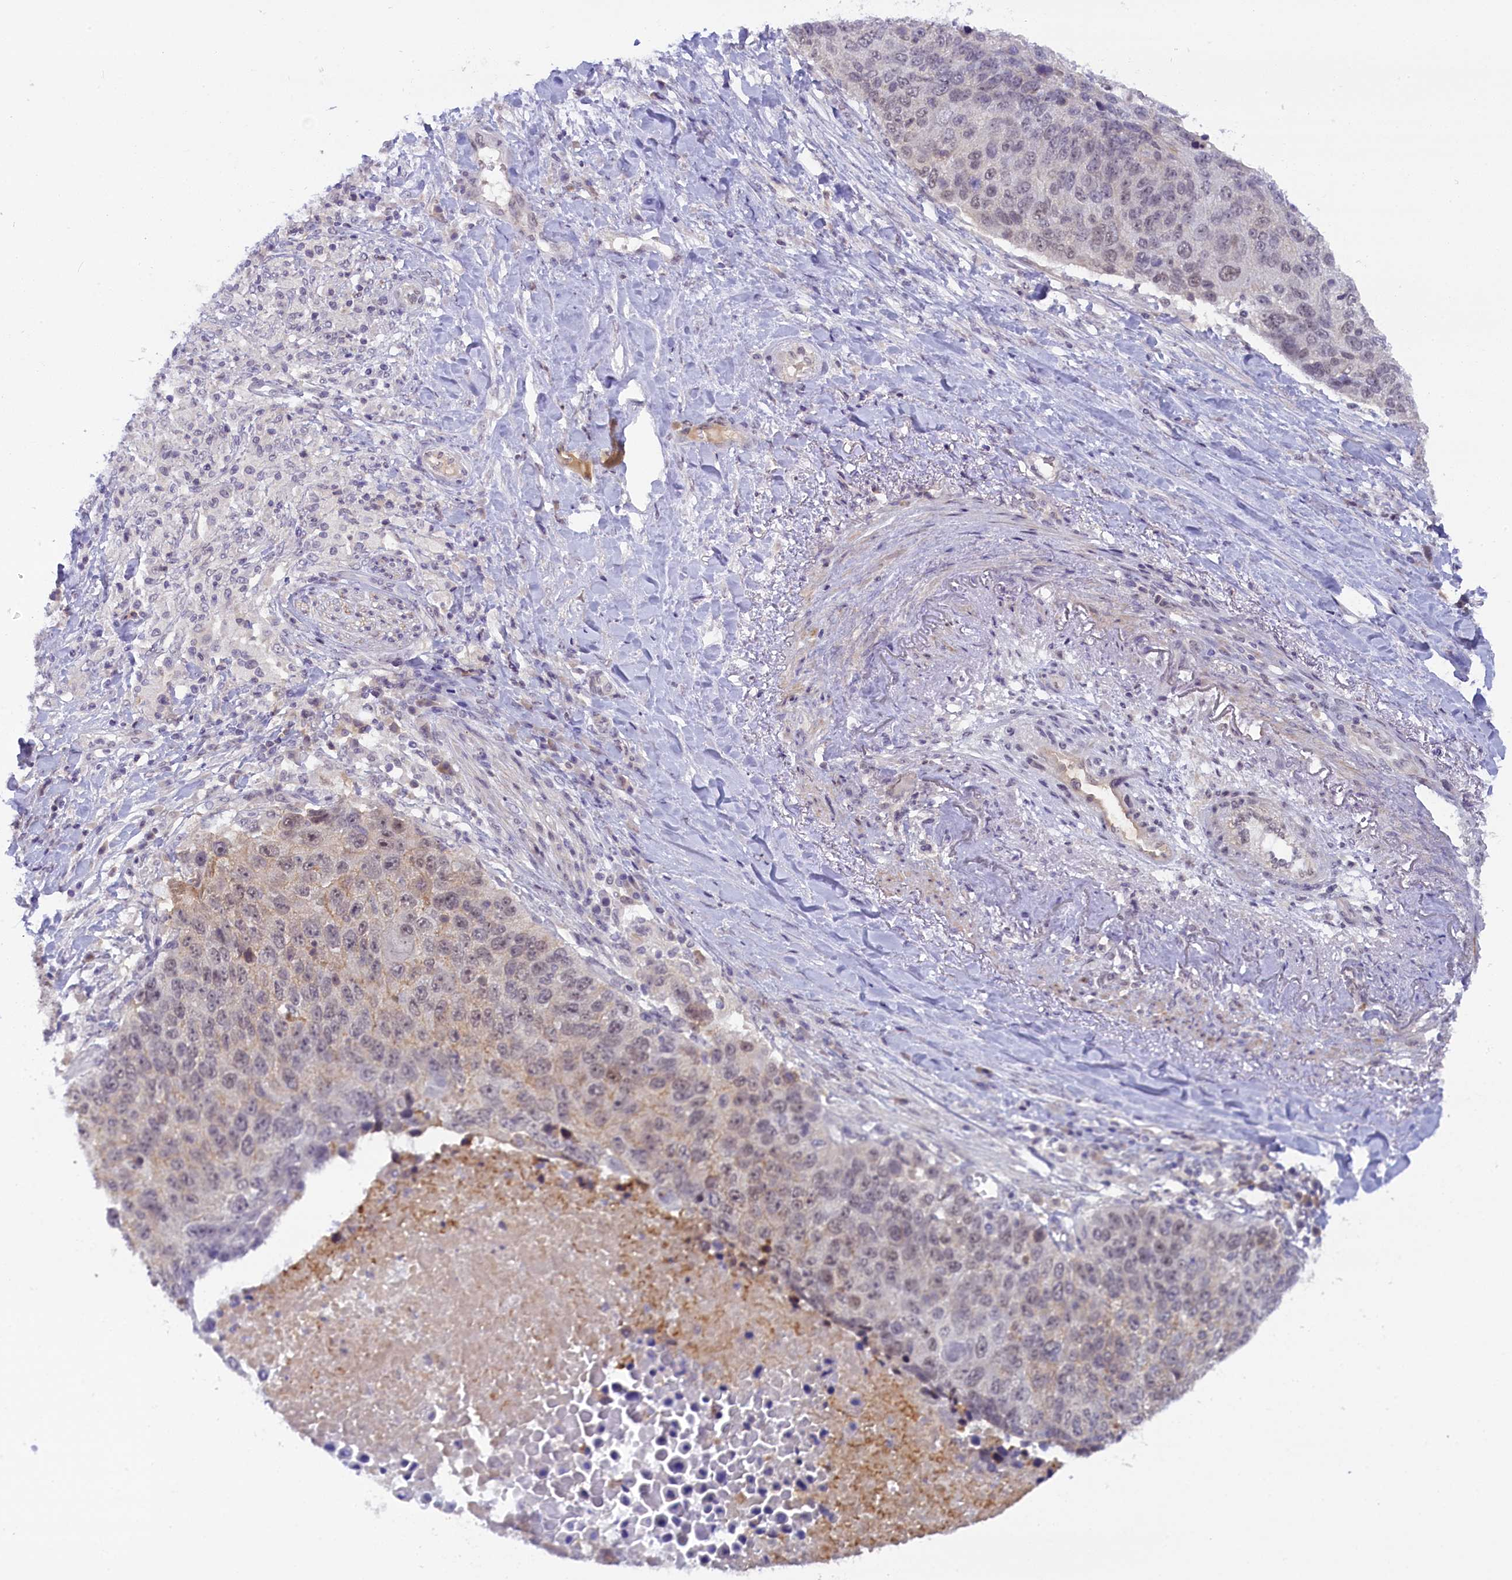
{"staining": {"intensity": "weak", "quantity": "<25%", "location": "cytoplasmic/membranous,nuclear"}, "tissue": "lung cancer", "cell_type": "Tumor cells", "image_type": "cancer", "snomed": [{"axis": "morphology", "description": "Normal tissue, NOS"}, {"axis": "morphology", "description": "Squamous cell carcinoma, NOS"}, {"axis": "topography", "description": "Lymph node"}, {"axis": "topography", "description": "Lung"}], "caption": "Image shows no significant protein positivity in tumor cells of lung cancer.", "gene": "CRAMP1", "patient": {"sex": "male", "age": 66}}